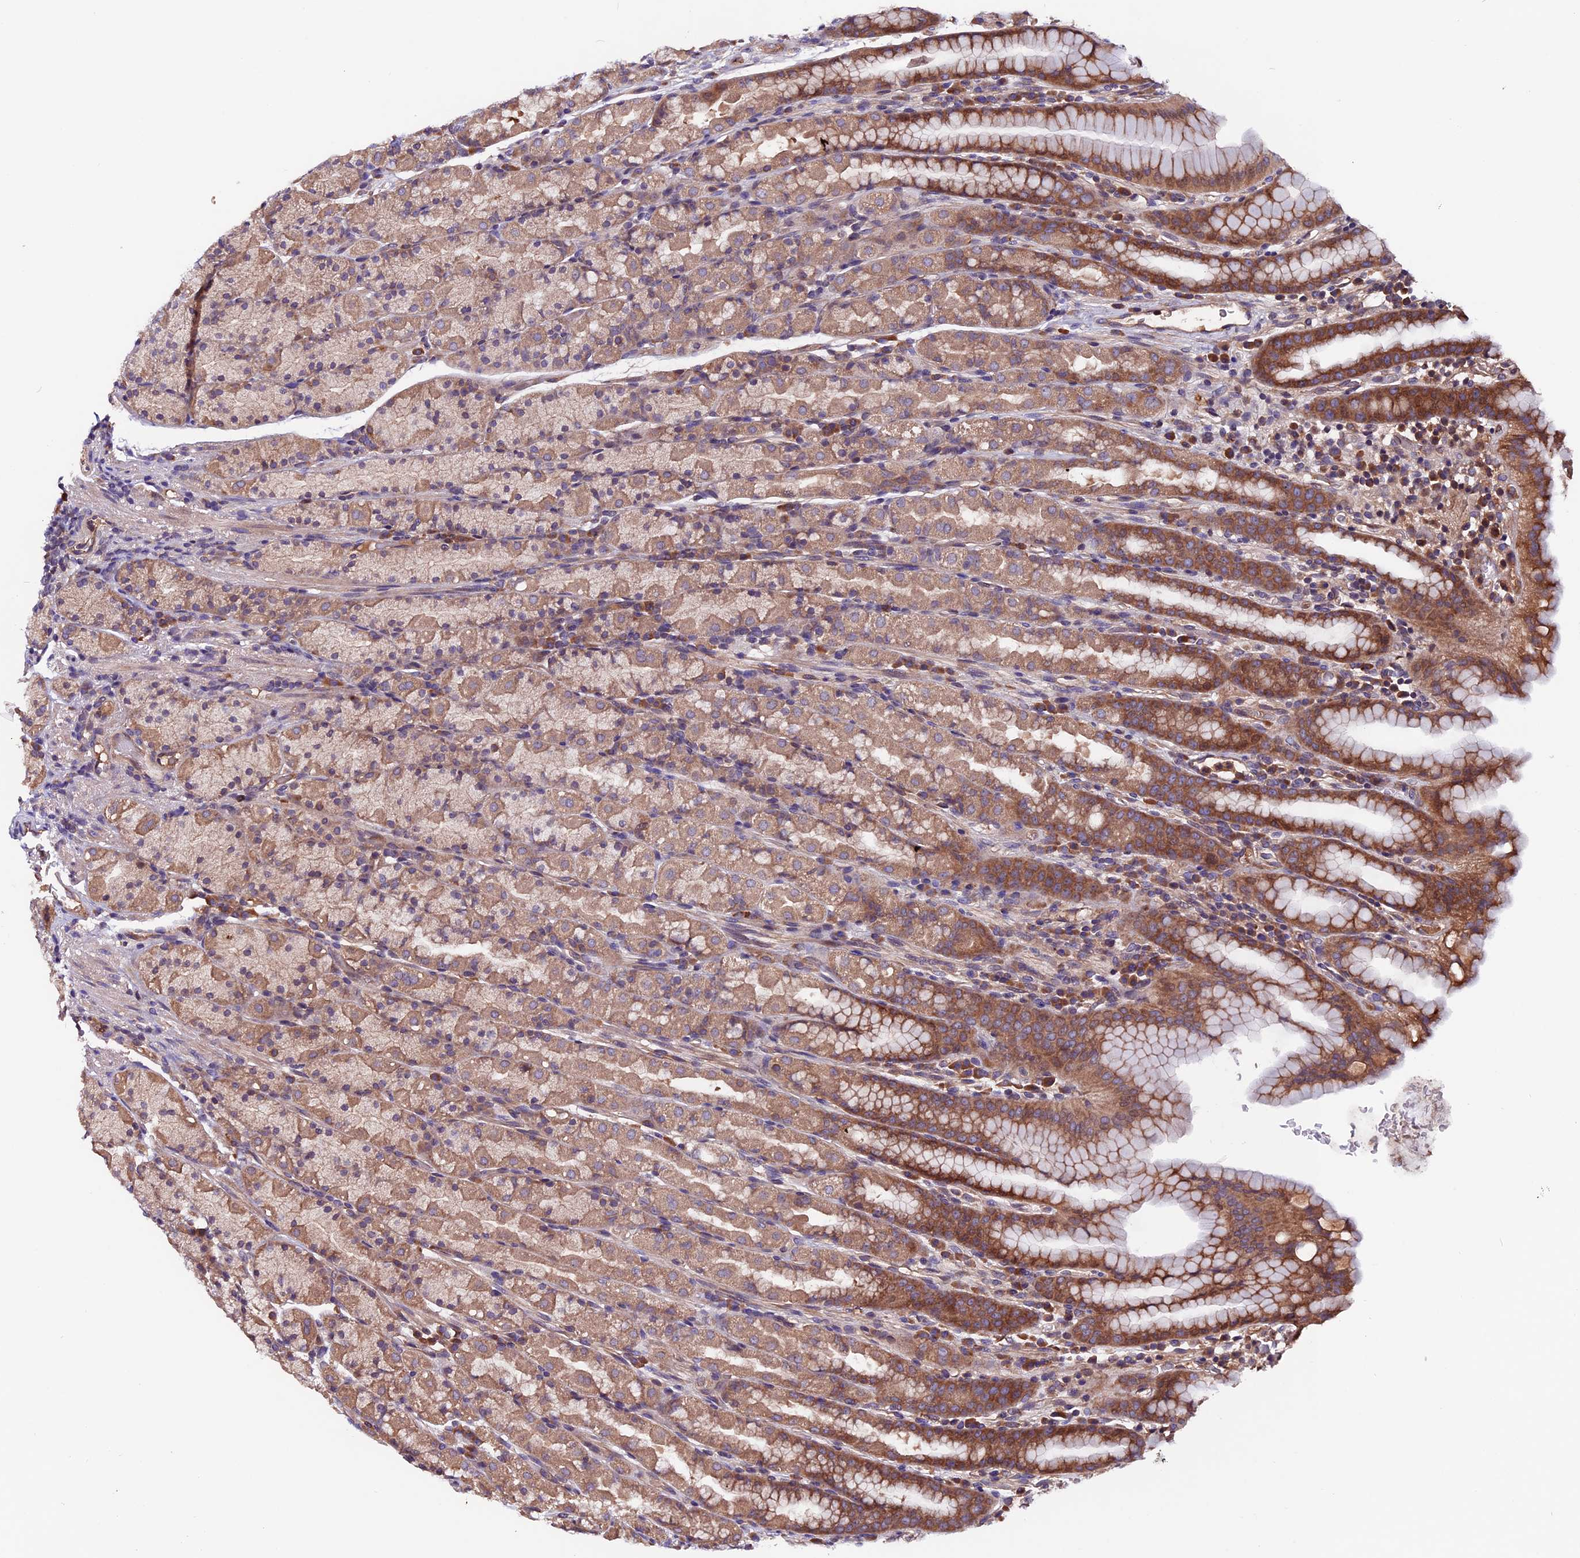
{"staining": {"intensity": "moderate", "quantity": ">75%", "location": "cytoplasmic/membranous,nuclear"}, "tissue": "stomach", "cell_type": "Glandular cells", "image_type": "normal", "snomed": [{"axis": "morphology", "description": "Normal tissue, NOS"}, {"axis": "topography", "description": "Stomach, upper"}, {"axis": "topography", "description": "Stomach, lower"}, {"axis": "topography", "description": "Small intestine"}], "caption": "The immunohistochemical stain shows moderate cytoplasmic/membranous,nuclear positivity in glandular cells of normal stomach.", "gene": "ZNF598", "patient": {"sex": "male", "age": 68}}